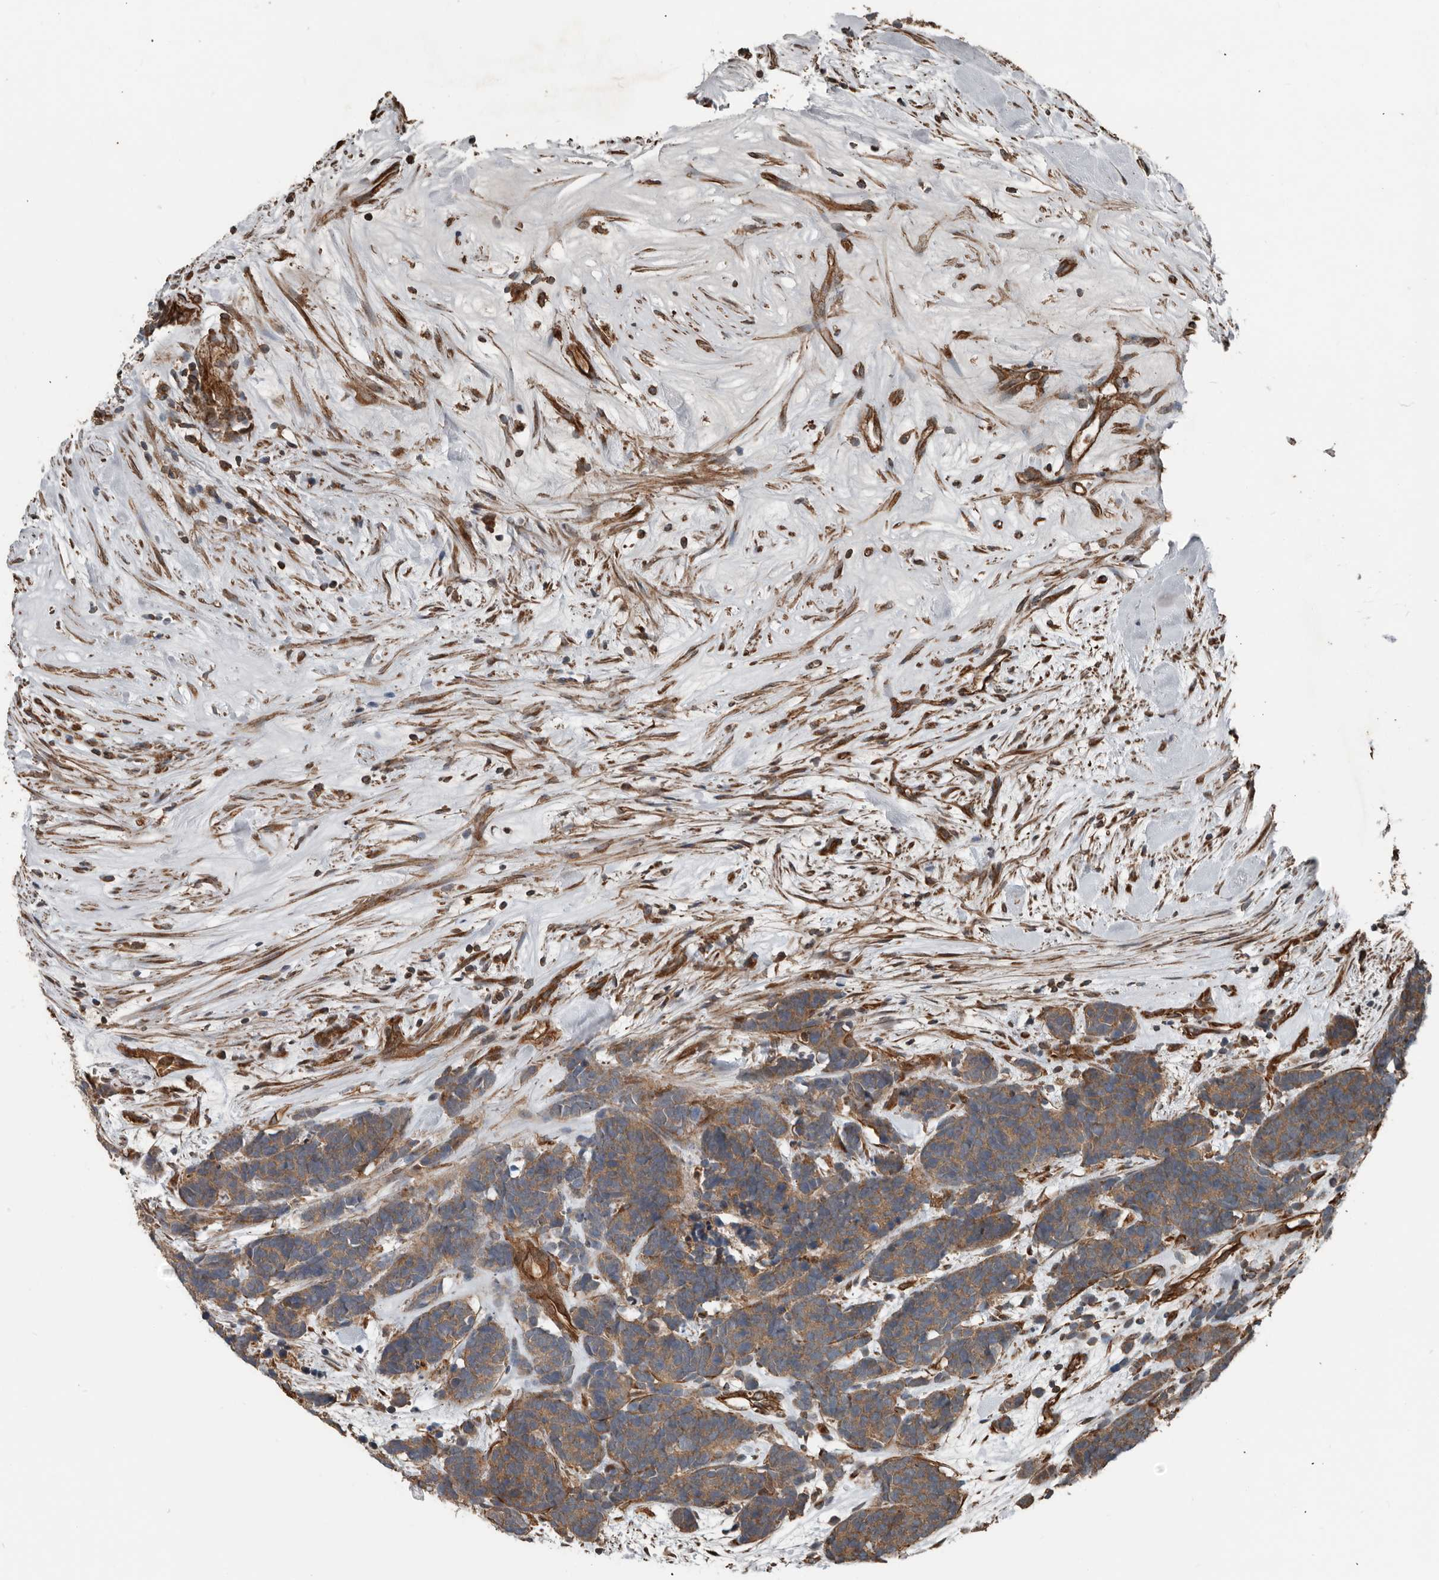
{"staining": {"intensity": "moderate", "quantity": ">75%", "location": "cytoplasmic/membranous"}, "tissue": "carcinoid", "cell_type": "Tumor cells", "image_type": "cancer", "snomed": [{"axis": "morphology", "description": "Carcinoma, NOS"}, {"axis": "morphology", "description": "Carcinoid, malignant, NOS"}, {"axis": "topography", "description": "Urinary bladder"}], "caption": "There is medium levels of moderate cytoplasmic/membranous staining in tumor cells of carcinoid, as demonstrated by immunohistochemical staining (brown color).", "gene": "YOD1", "patient": {"sex": "male", "age": 57}}